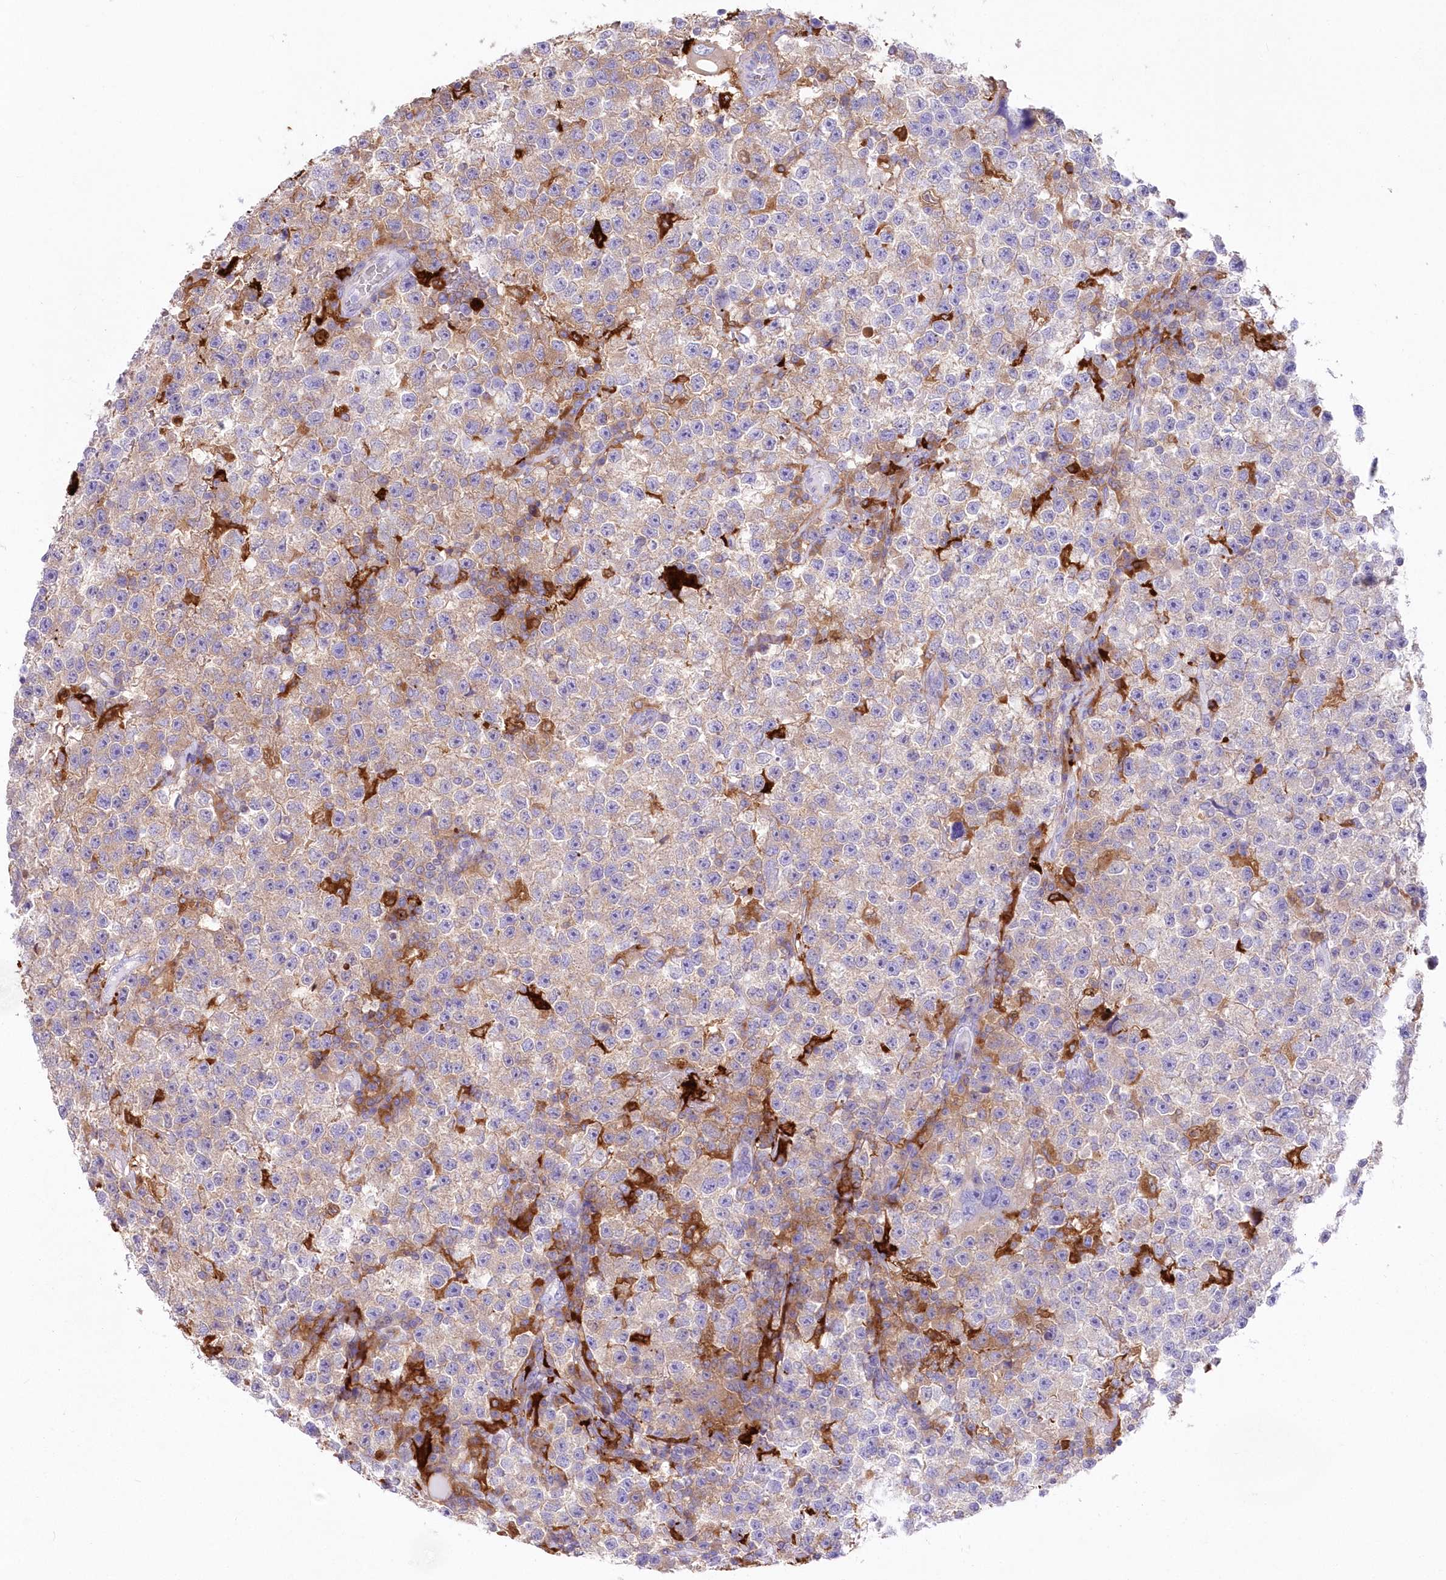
{"staining": {"intensity": "weak", "quantity": "25%-75%", "location": "cytoplasmic/membranous"}, "tissue": "testis cancer", "cell_type": "Tumor cells", "image_type": "cancer", "snomed": [{"axis": "morphology", "description": "Seminoma, NOS"}, {"axis": "topography", "description": "Testis"}], "caption": "Weak cytoplasmic/membranous staining for a protein is present in approximately 25%-75% of tumor cells of testis cancer using immunohistochemistry.", "gene": "DNAJC19", "patient": {"sex": "male", "age": 22}}